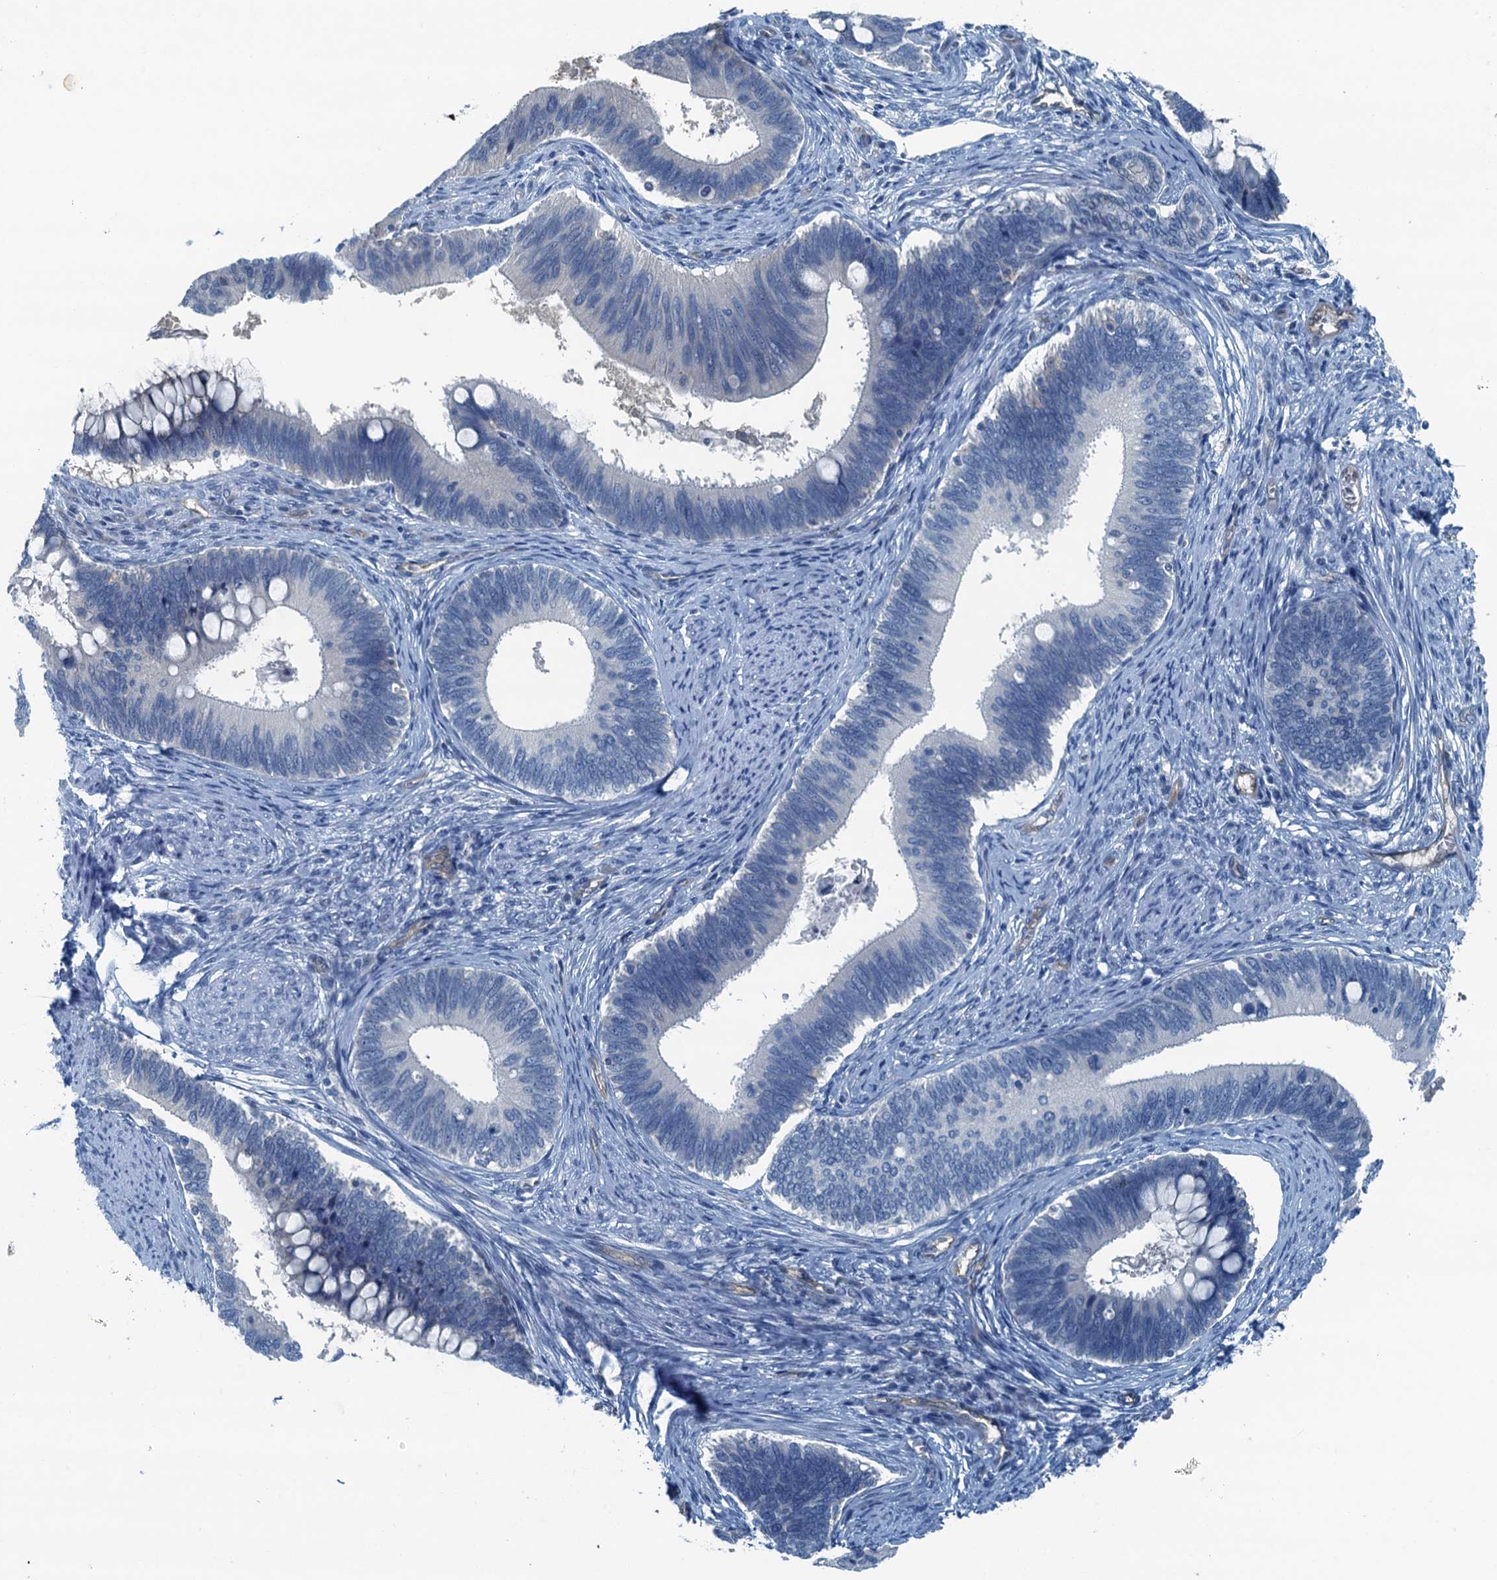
{"staining": {"intensity": "negative", "quantity": "none", "location": "none"}, "tissue": "cervical cancer", "cell_type": "Tumor cells", "image_type": "cancer", "snomed": [{"axis": "morphology", "description": "Adenocarcinoma, NOS"}, {"axis": "topography", "description": "Cervix"}], "caption": "Tumor cells show no significant positivity in cervical cancer. (Stains: DAB (3,3'-diaminobenzidine) immunohistochemistry with hematoxylin counter stain, Microscopy: brightfield microscopy at high magnification).", "gene": "GFOD2", "patient": {"sex": "female", "age": 42}}